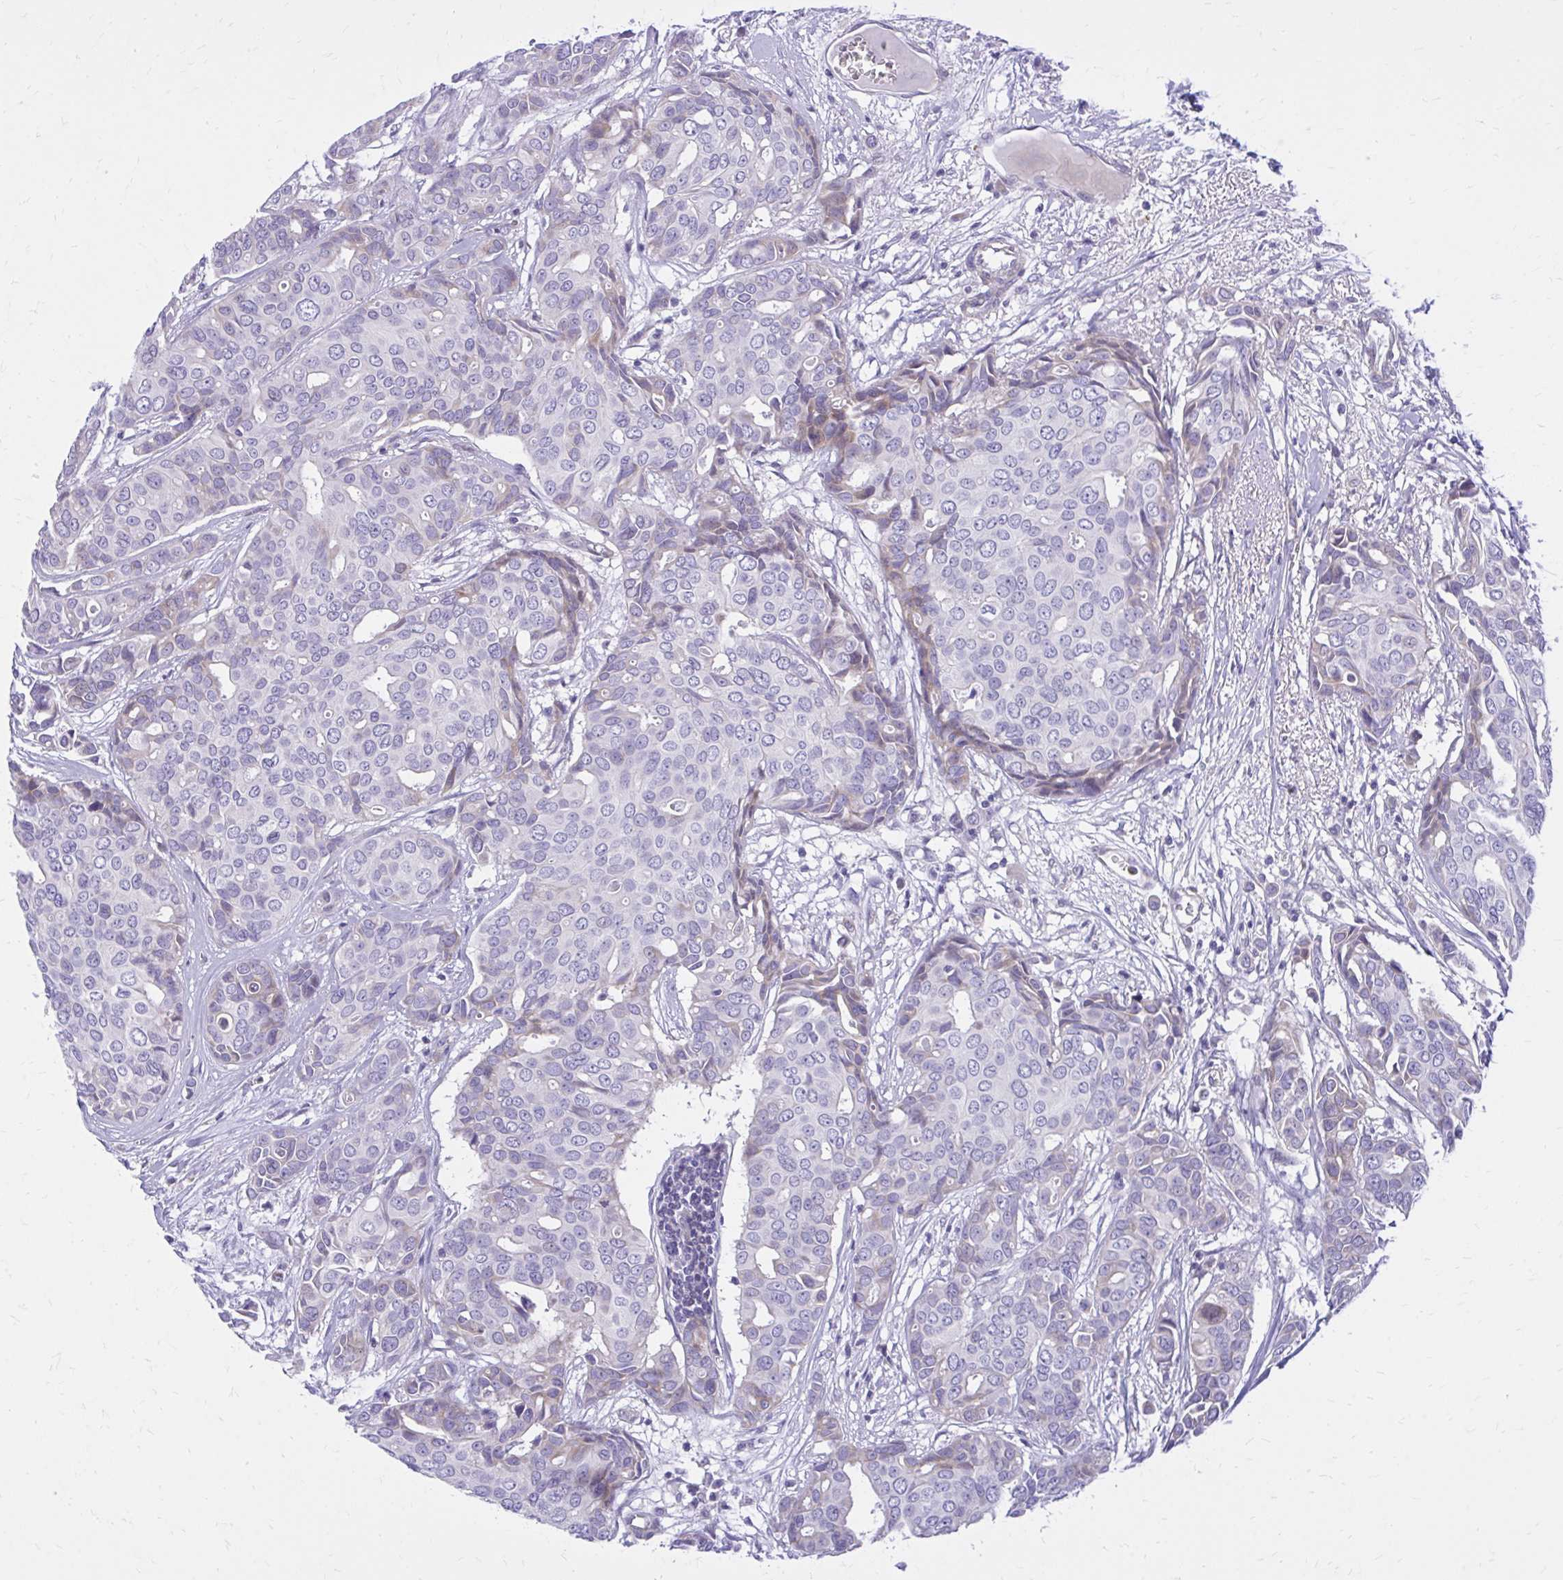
{"staining": {"intensity": "negative", "quantity": "none", "location": "none"}, "tissue": "breast cancer", "cell_type": "Tumor cells", "image_type": "cancer", "snomed": [{"axis": "morphology", "description": "Duct carcinoma"}, {"axis": "topography", "description": "Breast"}], "caption": "Immunohistochemistry (IHC) of human breast cancer (intraductal carcinoma) demonstrates no positivity in tumor cells.", "gene": "ADAMTSL1", "patient": {"sex": "female", "age": 54}}